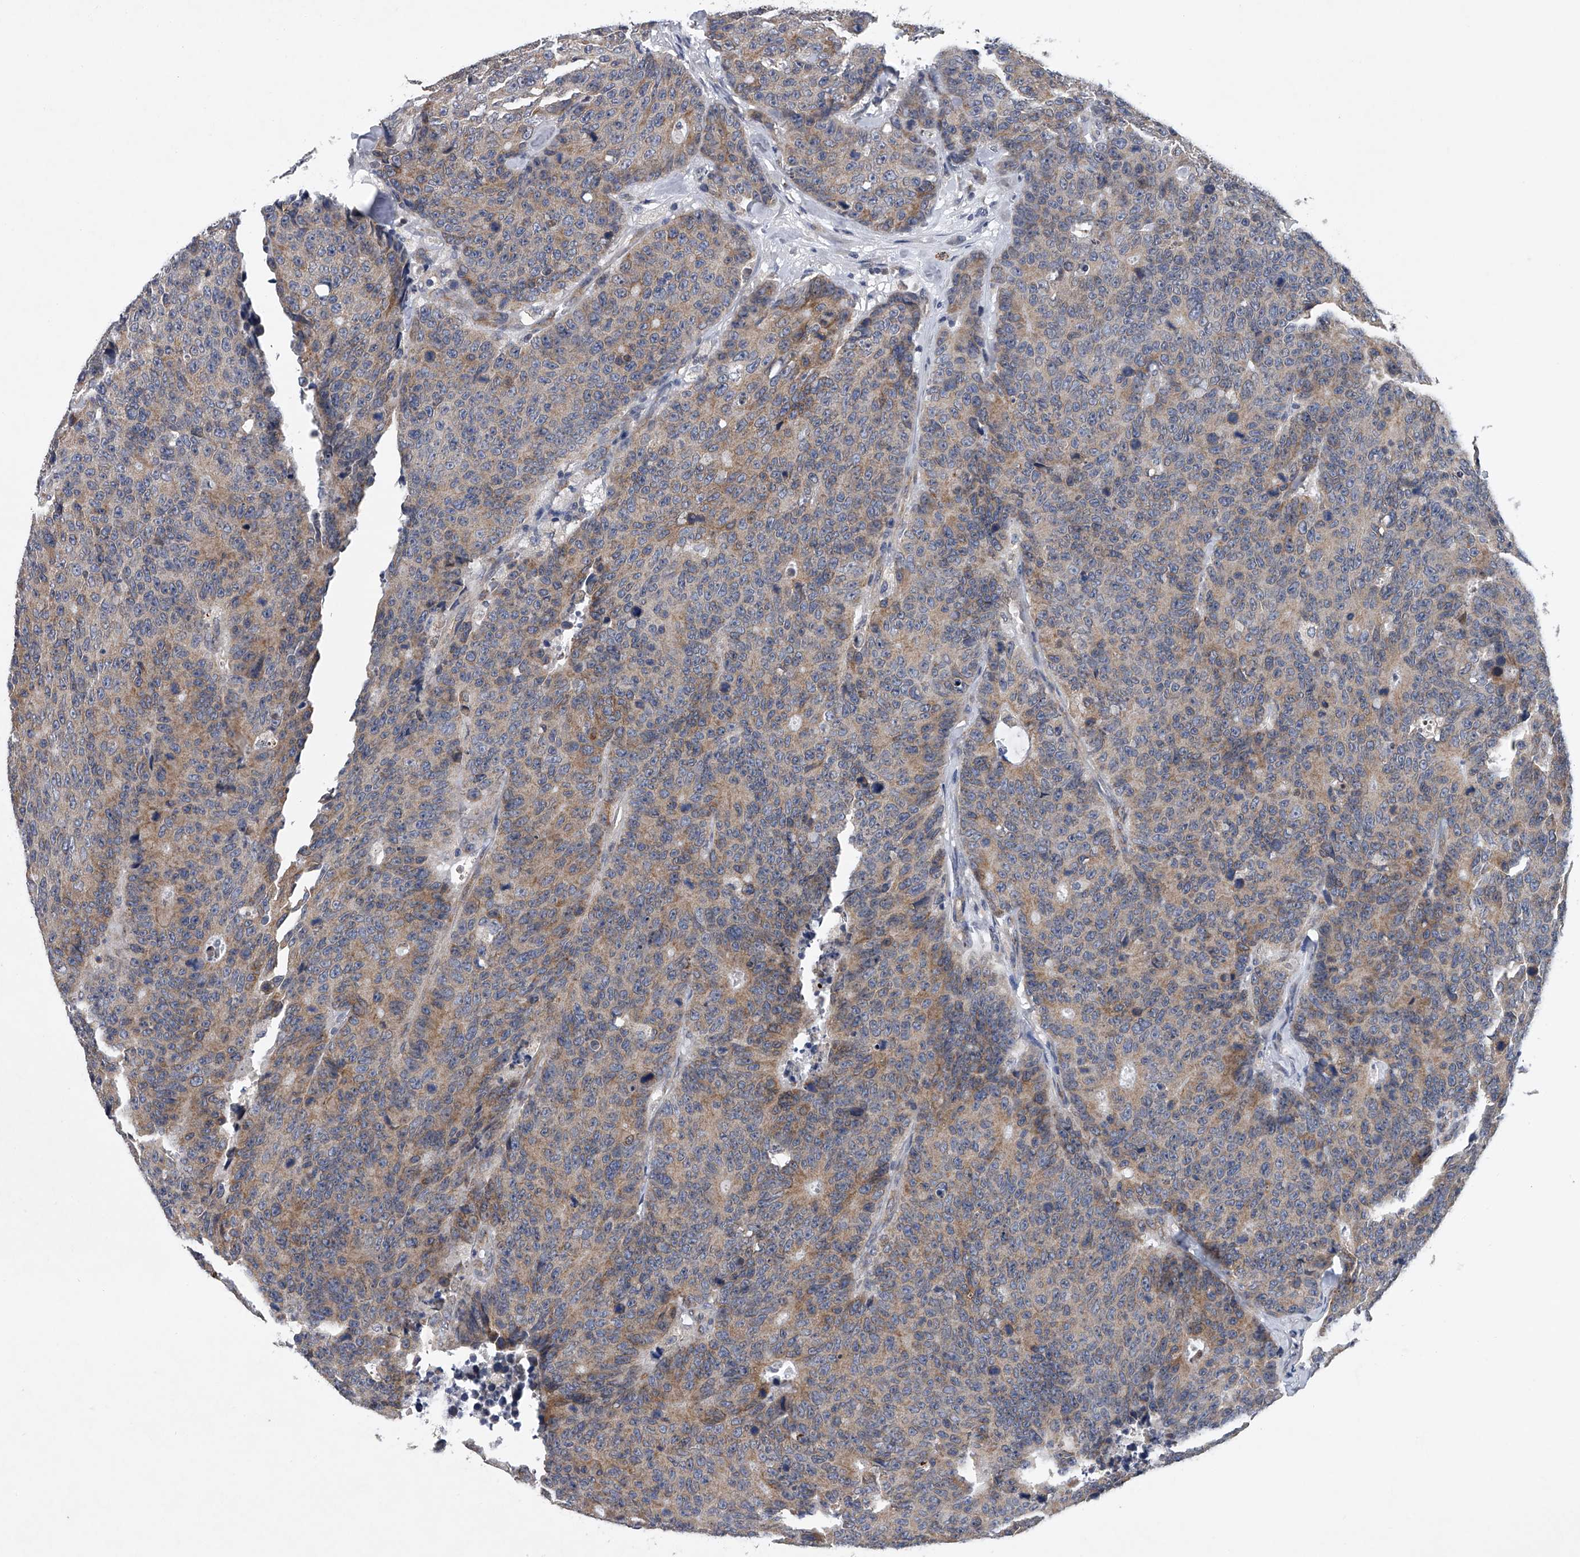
{"staining": {"intensity": "moderate", "quantity": "25%-75%", "location": "cytoplasmic/membranous"}, "tissue": "colorectal cancer", "cell_type": "Tumor cells", "image_type": "cancer", "snomed": [{"axis": "morphology", "description": "Adenocarcinoma, NOS"}, {"axis": "topography", "description": "Colon"}], "caption": "Immunohistochemical staining of human adenocarcinoma (colorectal) demonstrates medium levels of moderate cytoplasmic/membranous positivity in about 25%-75% of tumor cells.", "gene": "RNF5", "patient": {"sex": "female", "age": 86}}